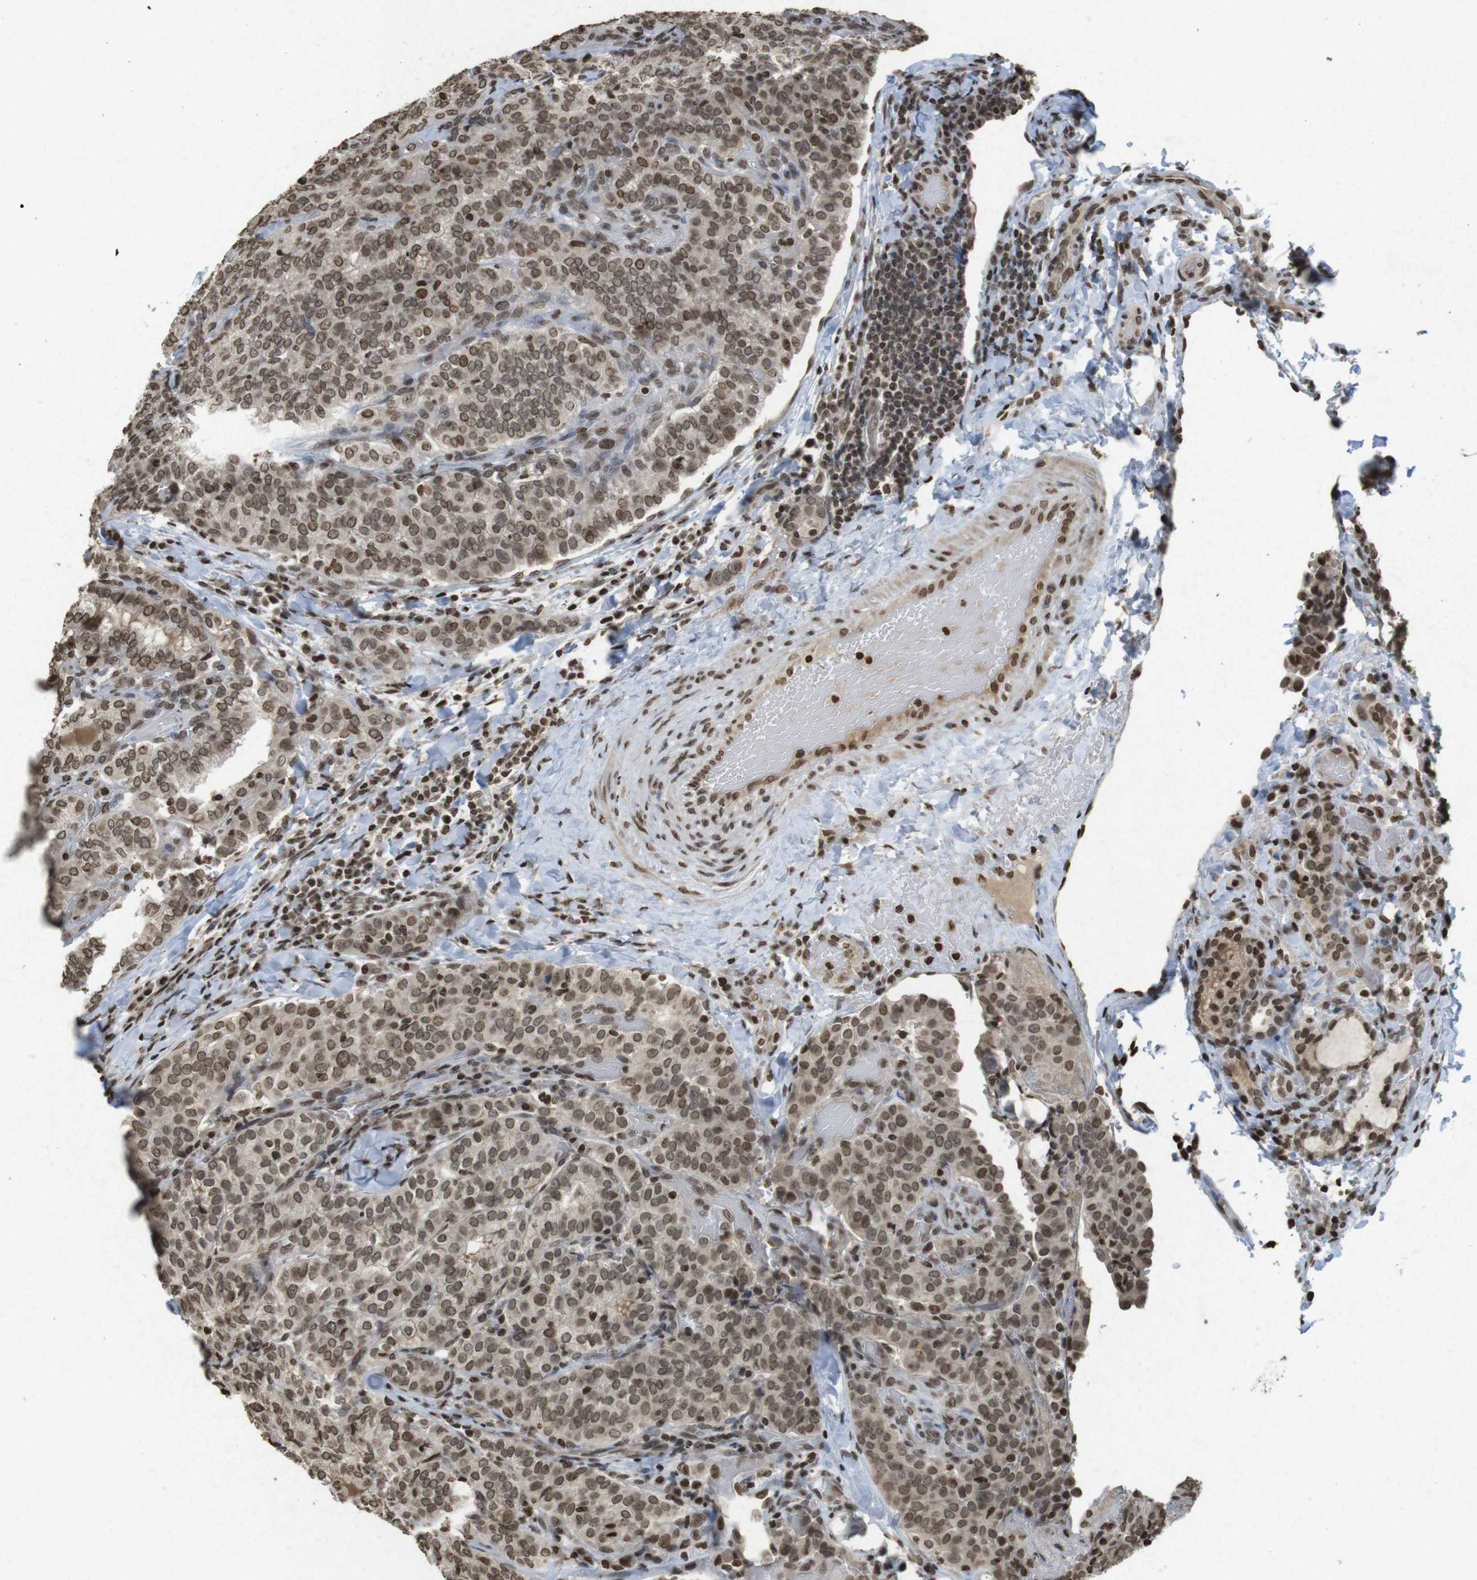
{"staining": {"intensity": "moderate", "quantity": ">75%", "location": "cytoplasmic/membranous,nuclear"}, "tissue": "thyroid cancer", "cell_type": "Tumor cells", "image_type": "cancer", "snomed": [{"axis": "morphology", "description": "Normal tissue, NOS"}, {"axis": "morphology", "description": "Papillary adenocarcinoma, NOS"}, {"axis": "topography", "description": "Thyroid gland"}], "caption": "Papillary adenocarcinoma (thyroid) was stained to show a protein in brown. There is medium levels of moderate cytoplasmic/membranous and nuclear staining in about >75% of tumor cells. (DAB = brown stain, brightfield microscopy at high magnification).", "gene": "FOXA3", "patient": {"sex": "female", "age": 30}}